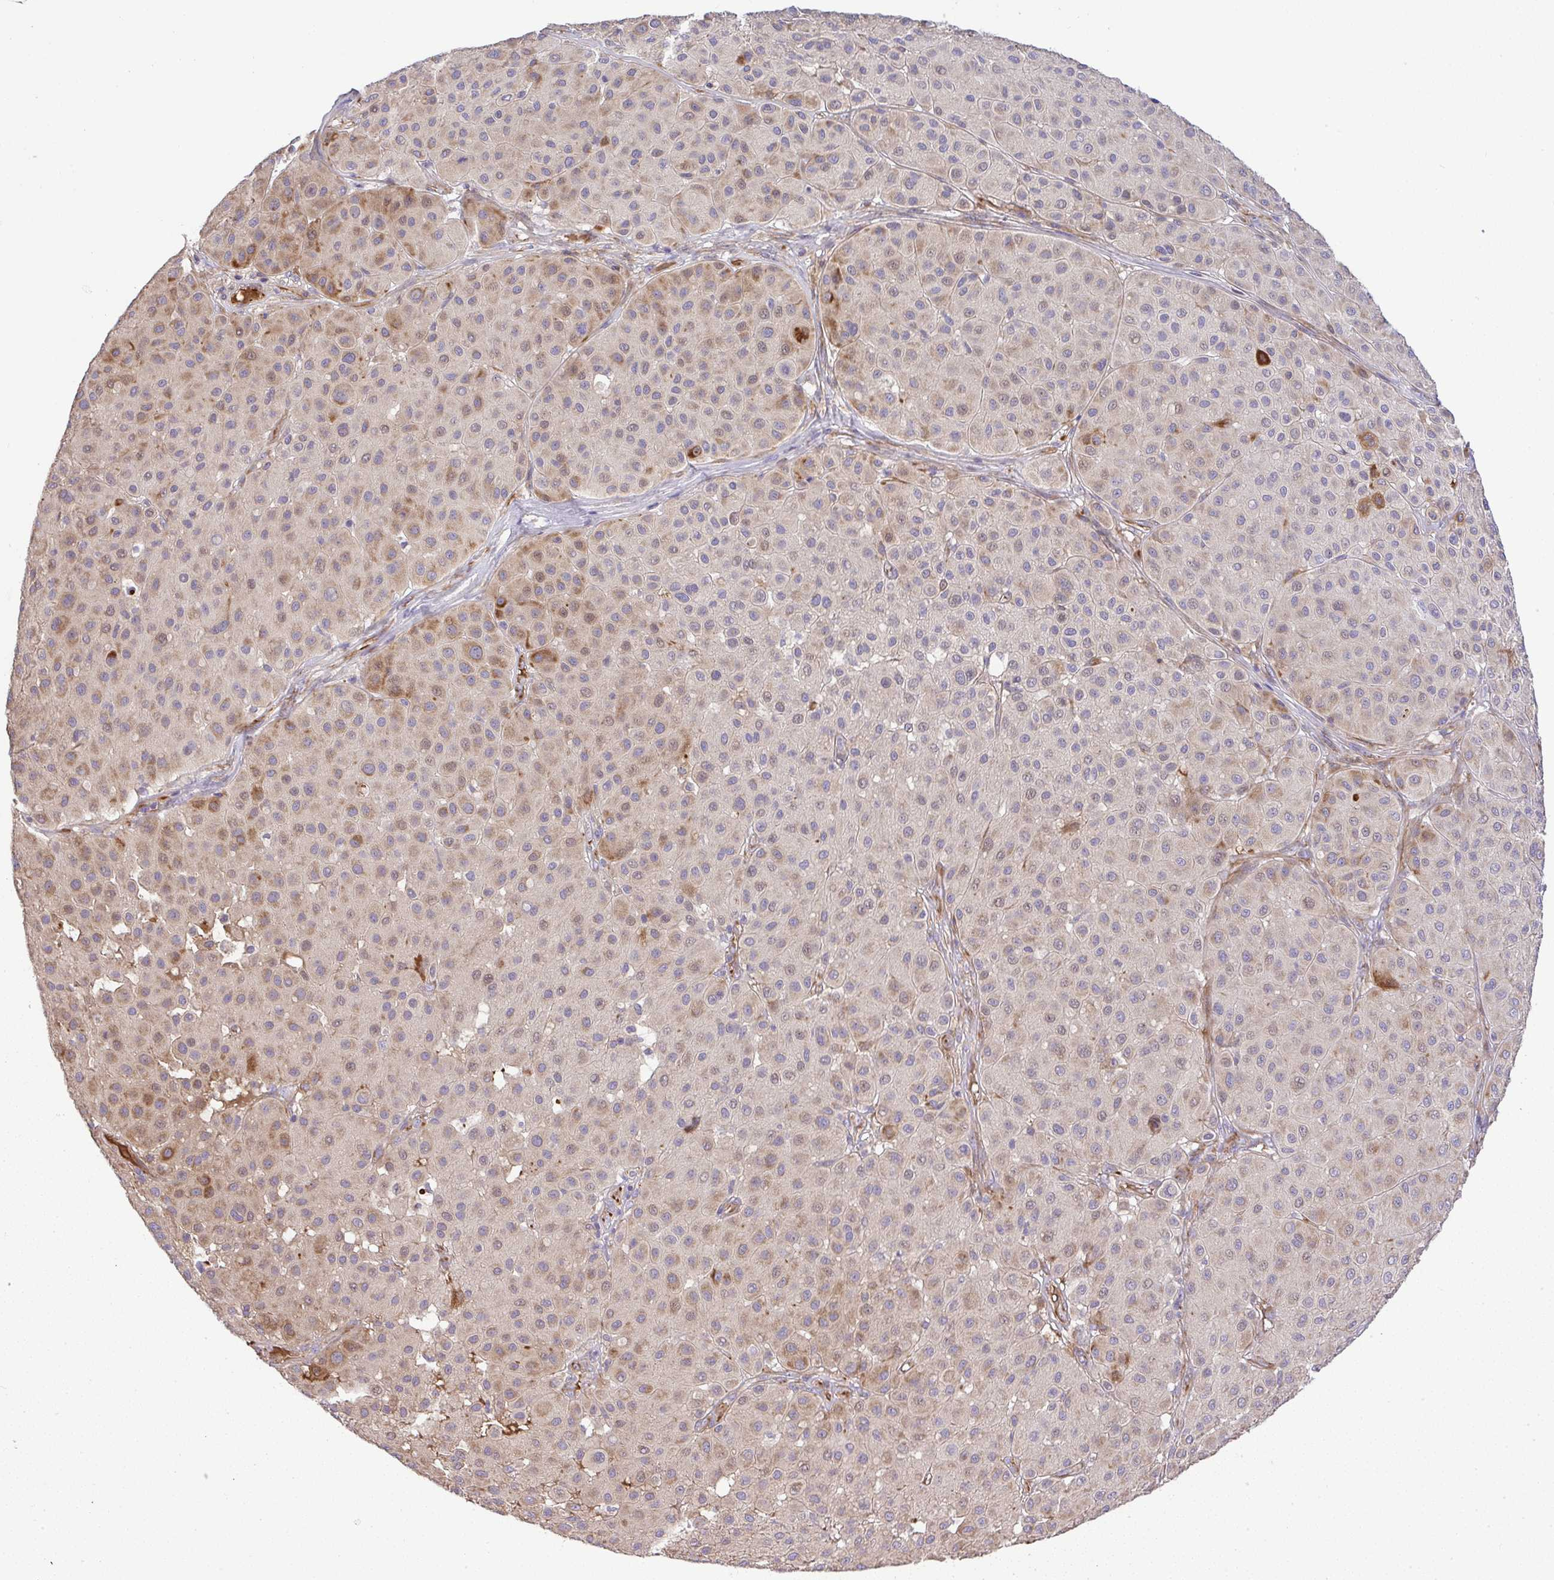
{"staining": {"intensity": "negative", "quantity": "none", "location": "none"}, "tissue": "melanoma", "cell_type": "Tumor cells", "image_type": "cancer", "snomed": [{"axis": "morphology", "description": "Malignant melanoma, Metastatic site"}, {"axis": "topography", "description": "Smooth muscle"}], "caption": "High power microscopy histopathology image of an immunohistochemistry (IHC) image of malignant melanoma (metastatic site), revealing no significant expression in tumor cells.", "gene": "GRID2", "patient": {"sex": "male", "age": 41}}